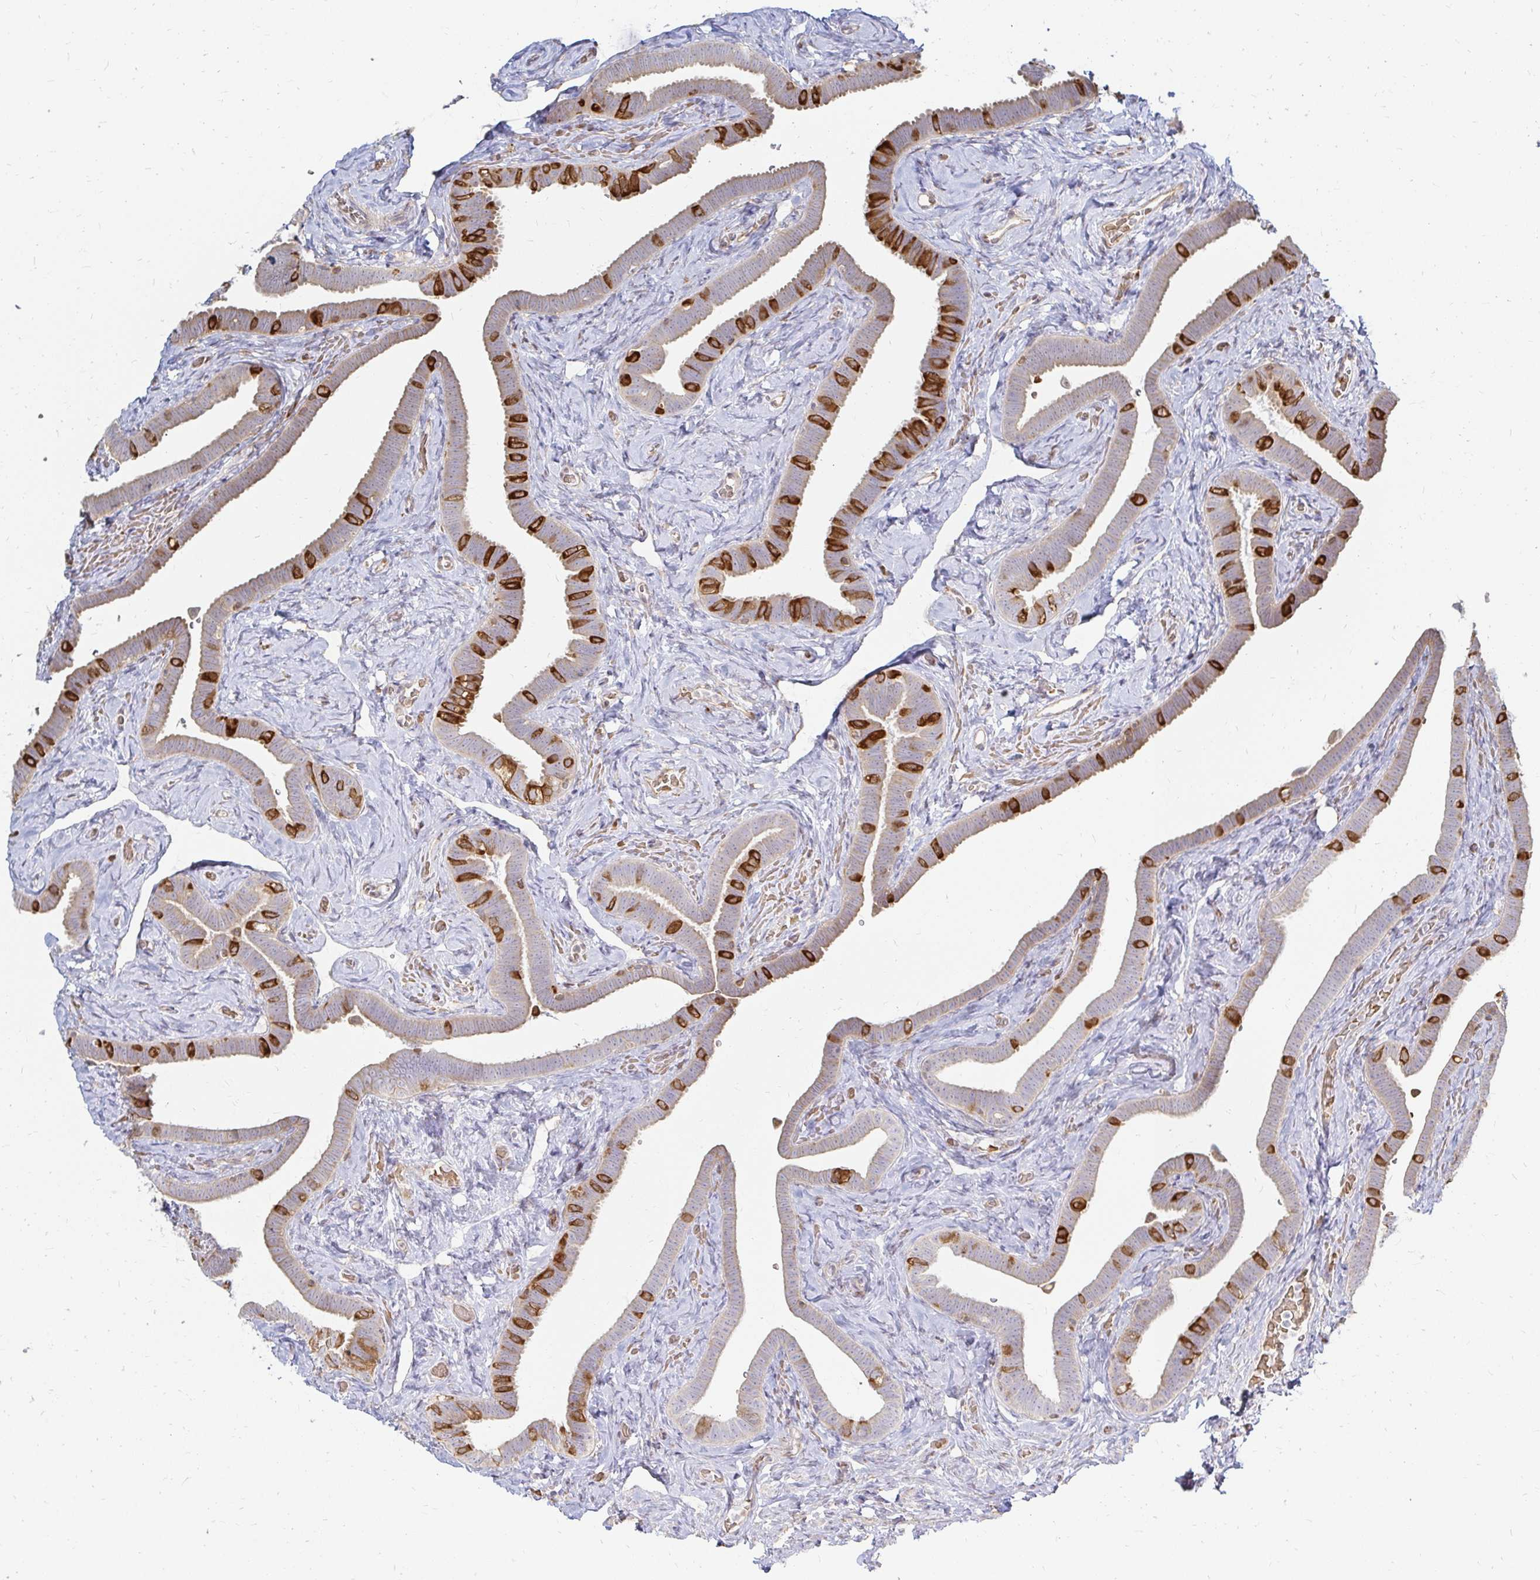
{"staining": {"intensity": "strong", "quantity": "<25%", "location": "cytoplasmic/membranous"}, "tissue": "fallopian tube", "cell_type": "Glandular cells", "image_type": "normal", "snomed": [{"axis": "morphology", "description": "Normal tissue, NOS"}, {"axis": "topography", "description": "Fallopian tube"}], "caption": "Protein expression analysis of unremarkable fallopian tube demonstrates strong cytoplasmic/membranous positivity in approximately <25% of glandular cells. (DAB IHC, brown staining for protein, blue staining for nuclei).", "gene": "CAST", "patient": {"sex": "female", "age": 69}}